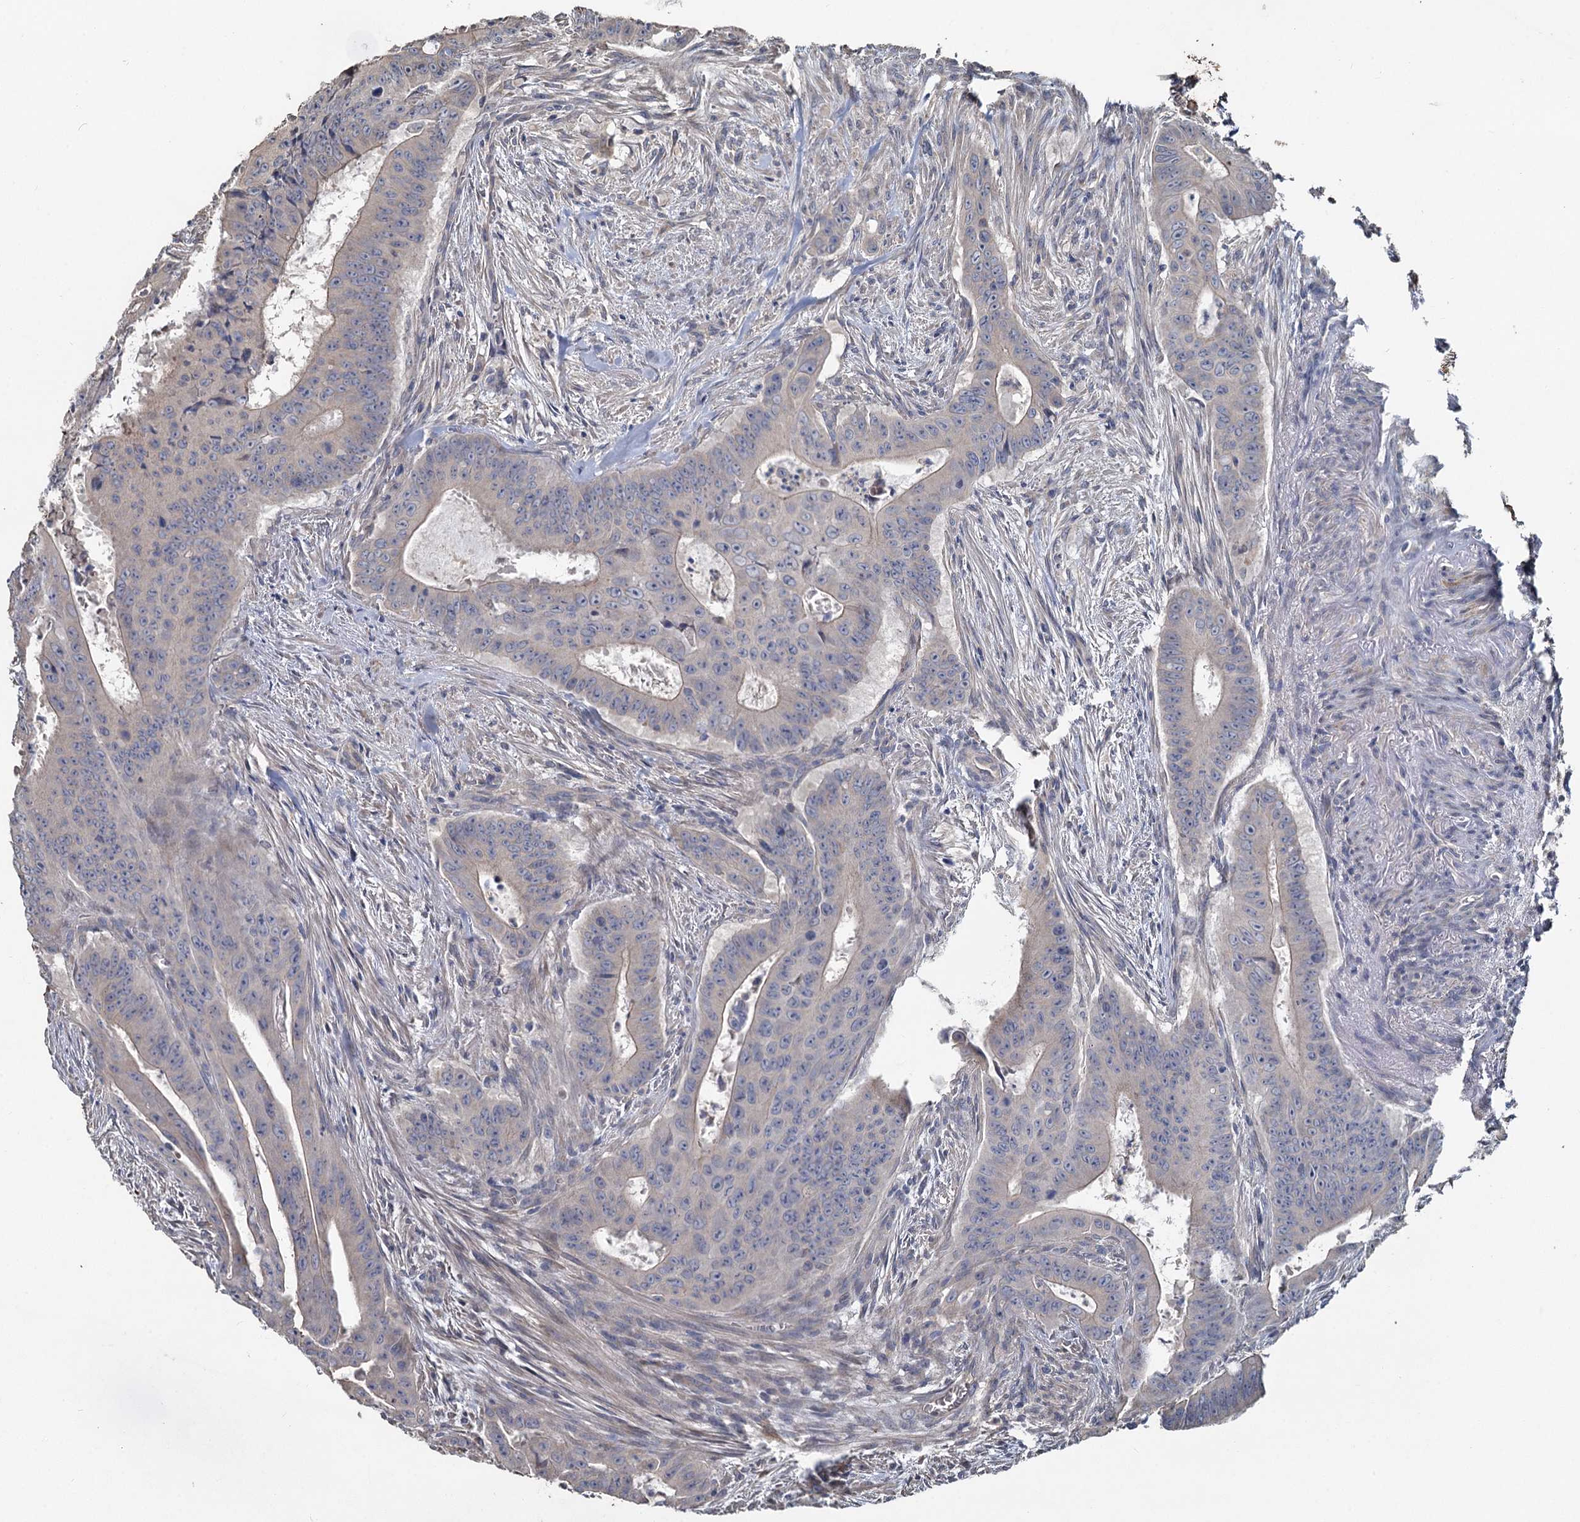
{"staining": {"intensity": "negative", "quantity": "none", "location": "none"}, "tissue": "colorectal cancer", "cell_type": "Tumor cells", "image_type": "cancer", "snomed": [{"axis": "morphology", "description": "Adenocarcinoma, NOS"}, {"axis": "topography", "description": "Rectum"}], "caption": "Immunohistochemistry (IHC) histopathology image of human colorectal cancer stained for a protein (brown), which shows no expression in tumor cells. (Stains: DAB (3,3'-diaminobenzidine) immunohistochemistry (IHC) with hematoxylin counter stain, Microscopy: brightfield microscopy at high magnification).", "gene": "TCTN2", "patient": {"sex": "female", "age": 75}}